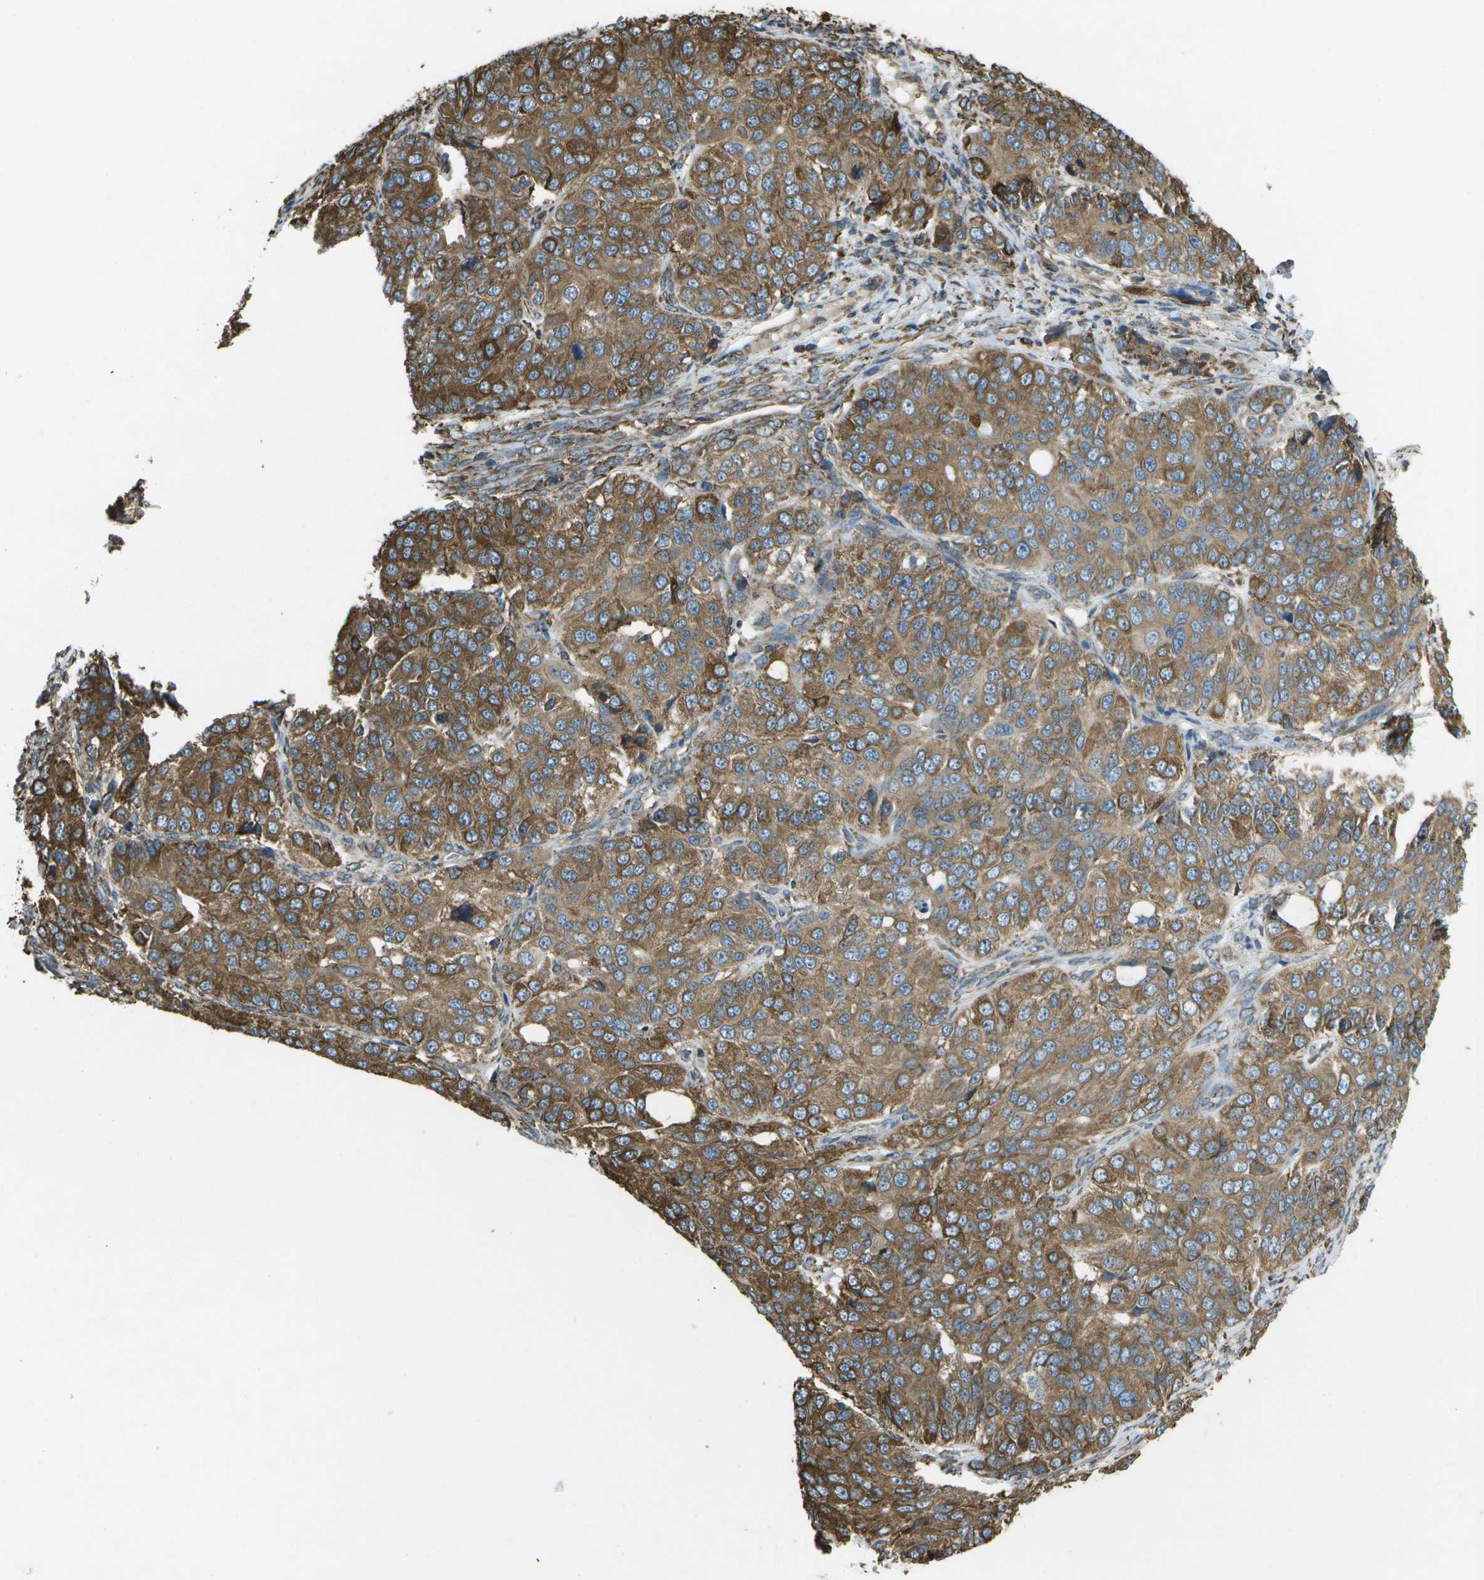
{"staining": {"intensity": "moderate", "quantity": ">75%", "location": "cytoplasmic/membranous"}, "tissue": "ovarian cancer", "cell_type": "Tumor cells", "image_type": "cancer", "snomed": [{"axis": "morphology", "description": "Carcinoma, endometroid"}, {"axis": "topography", "description": "Ovary"}], "caption": "A micrograph of human ovarian cancer (endometroid carcinoma) stained for a protein displays moderate cytoplasmic/membranous brown staining in tumor cells. (IHC, brightfield microscopy, high magnification).", "gene": "PDIA4", "patient": {"sex": "female", "age": 51}}